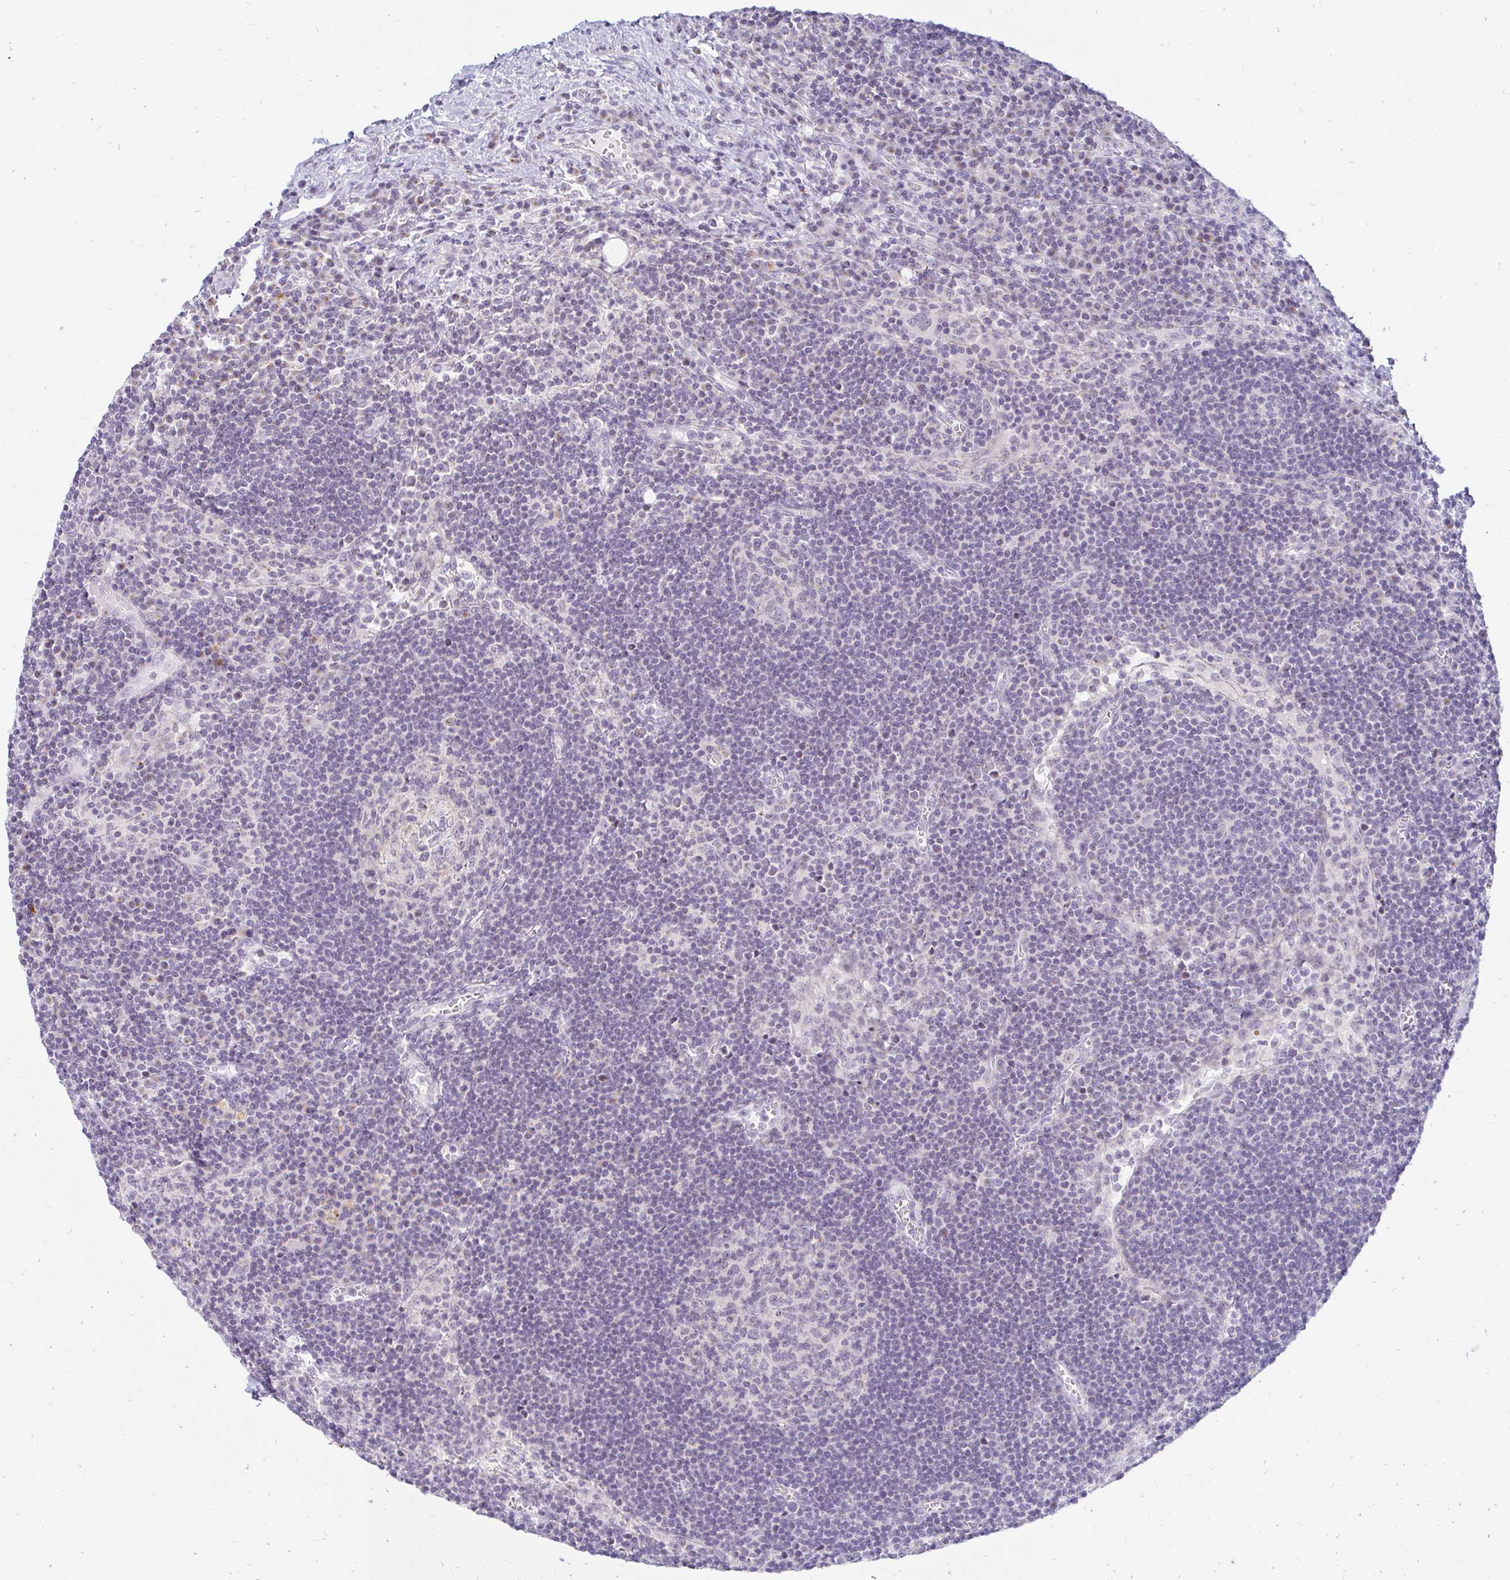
{"staining": {"intensity": "negative", "quantity": "none", "location": "none"}, "tissue": "lymph node", "cell_type": "Germinal center cells", "image_type": "normal", "snomed": [{"axis": "morphology", "description": "Normal tissue, NOS"}, {"axis": "topography", "description": "Lymph node"}], "caption": "There is no significant expression in germinal center cells of lymph node. (DAB immunohistochemistry (IHC) with hematoxylin counter stain).", "gene": "OR51D1", "patient": {"sex": "male", "age": 67}}